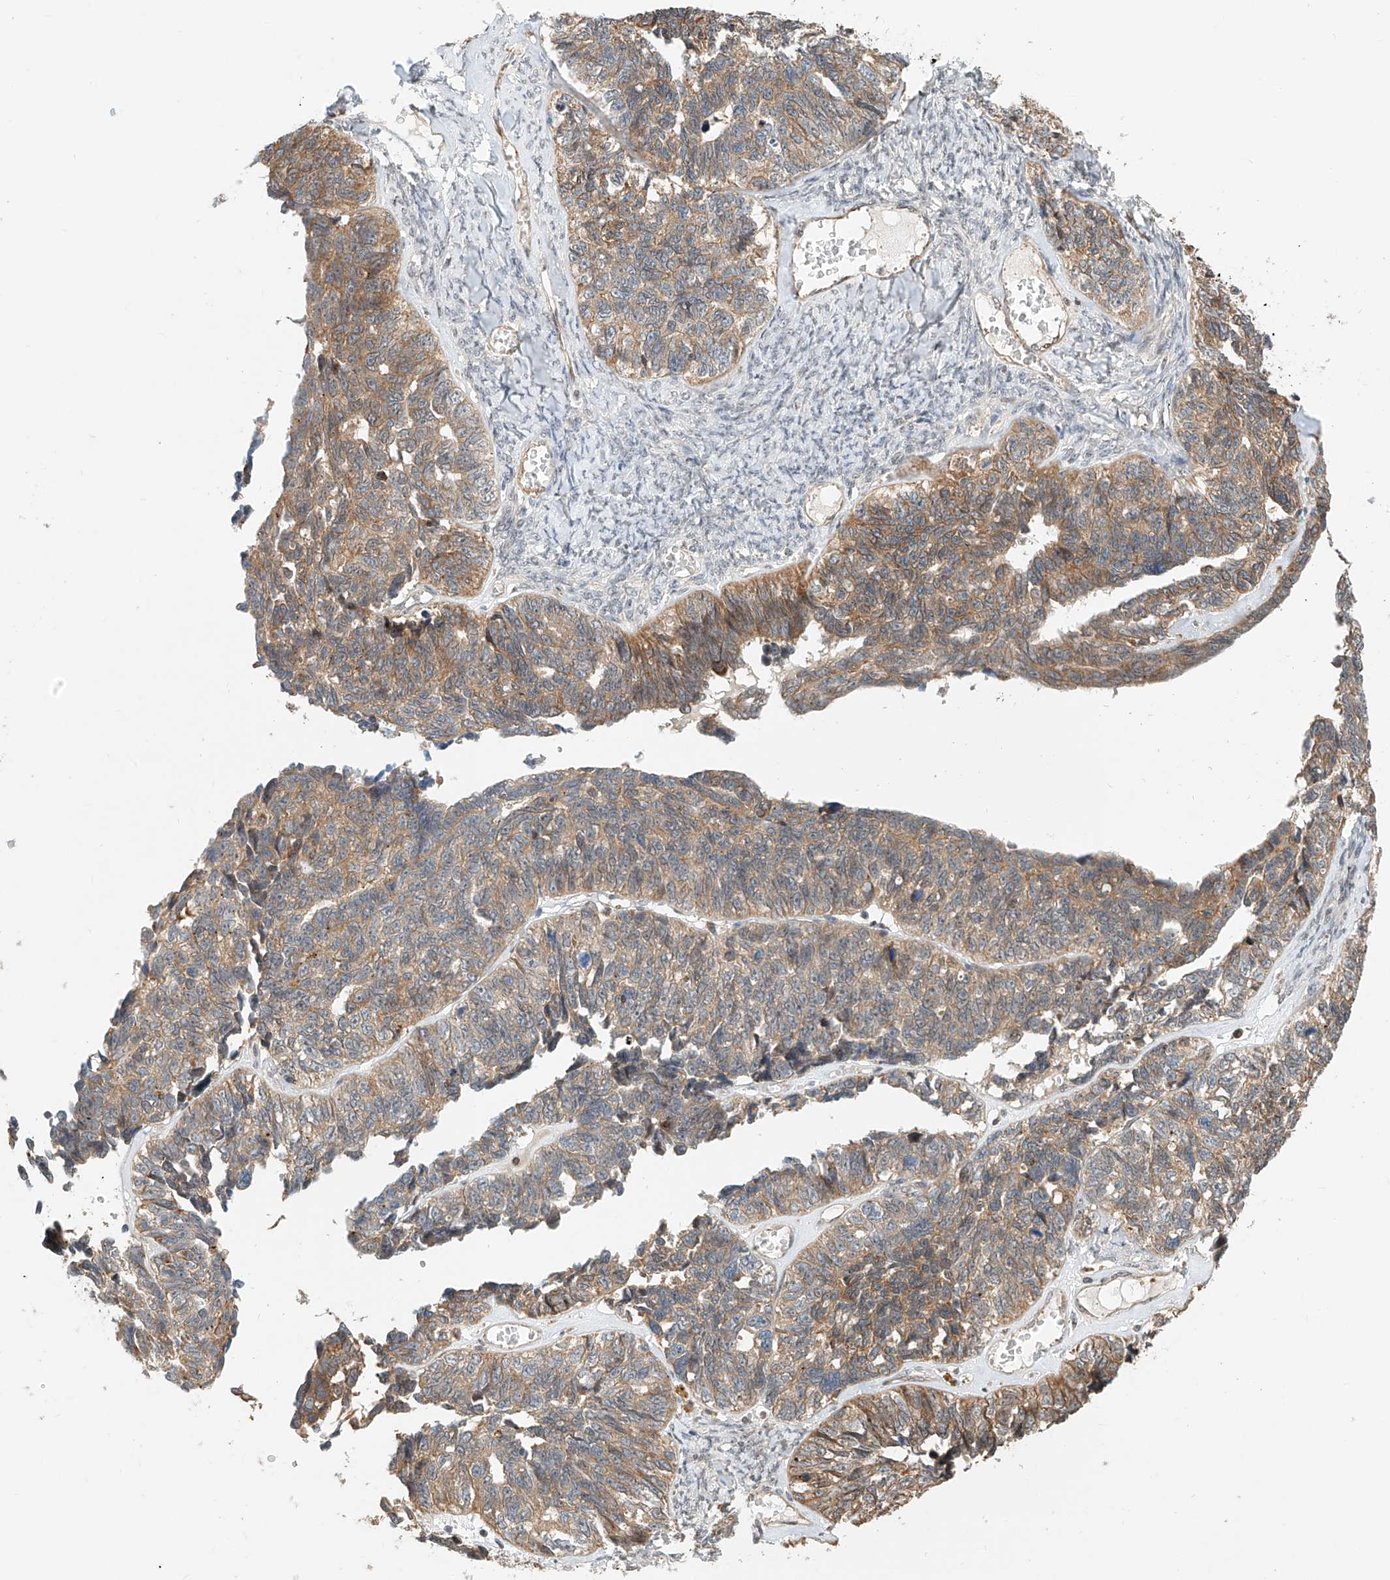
{"staining": {"intensity": "moderate", "quantity": ">75%", "location": "cytoplasmic/membranous"}, "tissue": "ovarian cancer", "cell_type": "Tumor cells", "image_type": "cancer", "snomed": [{"axis": "morphology", "description": "Cystadenocarcinoma, serous, NOS"}, {"axis": "topography", "description": "Ovary"}], "caption": "Protein expression analysis of human ovarian cancer reveals moderate cytoplasmic/membranous positivity in approximately >75% of tumor cells.", "gene": "CPAMD8", "patient": {"sex": "female", "age": 79}}